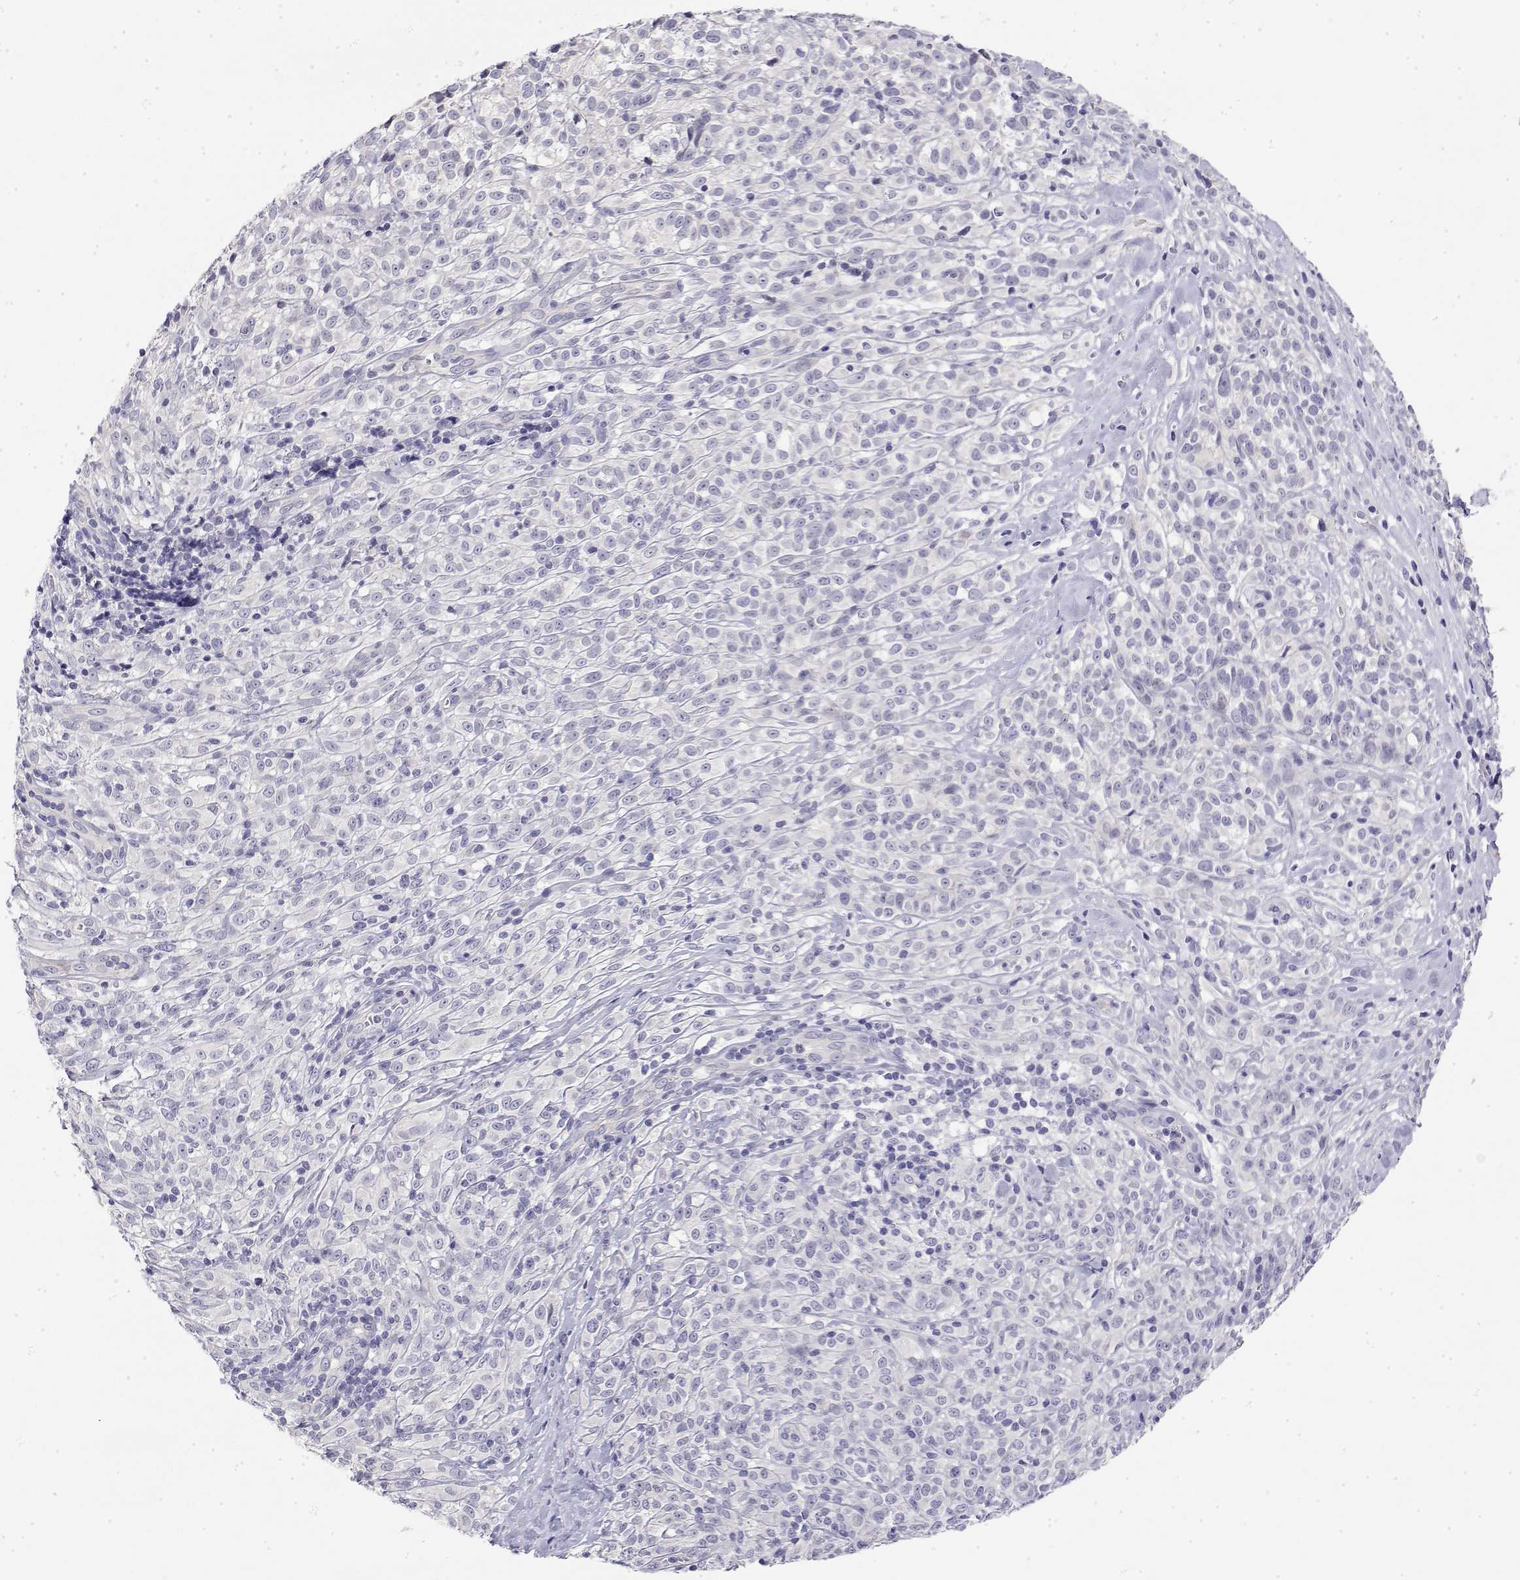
{"staining": {"intensity": "negative", "quantity": "none", "location": "none"}, "tissue": "melanoma", "cell_type": "Tumor cells", "image_type": "cancer", "snomed": [{"axis": "morphology", "description": "Malignant melanoma, NOS"}, {"axis": "topography", "description": "Skin"}], "caption": "Tumor cells show no significant positivity in malignant melanoma.", "gene": "LY6D", "patient": {"sex": "male", "age": 85}}